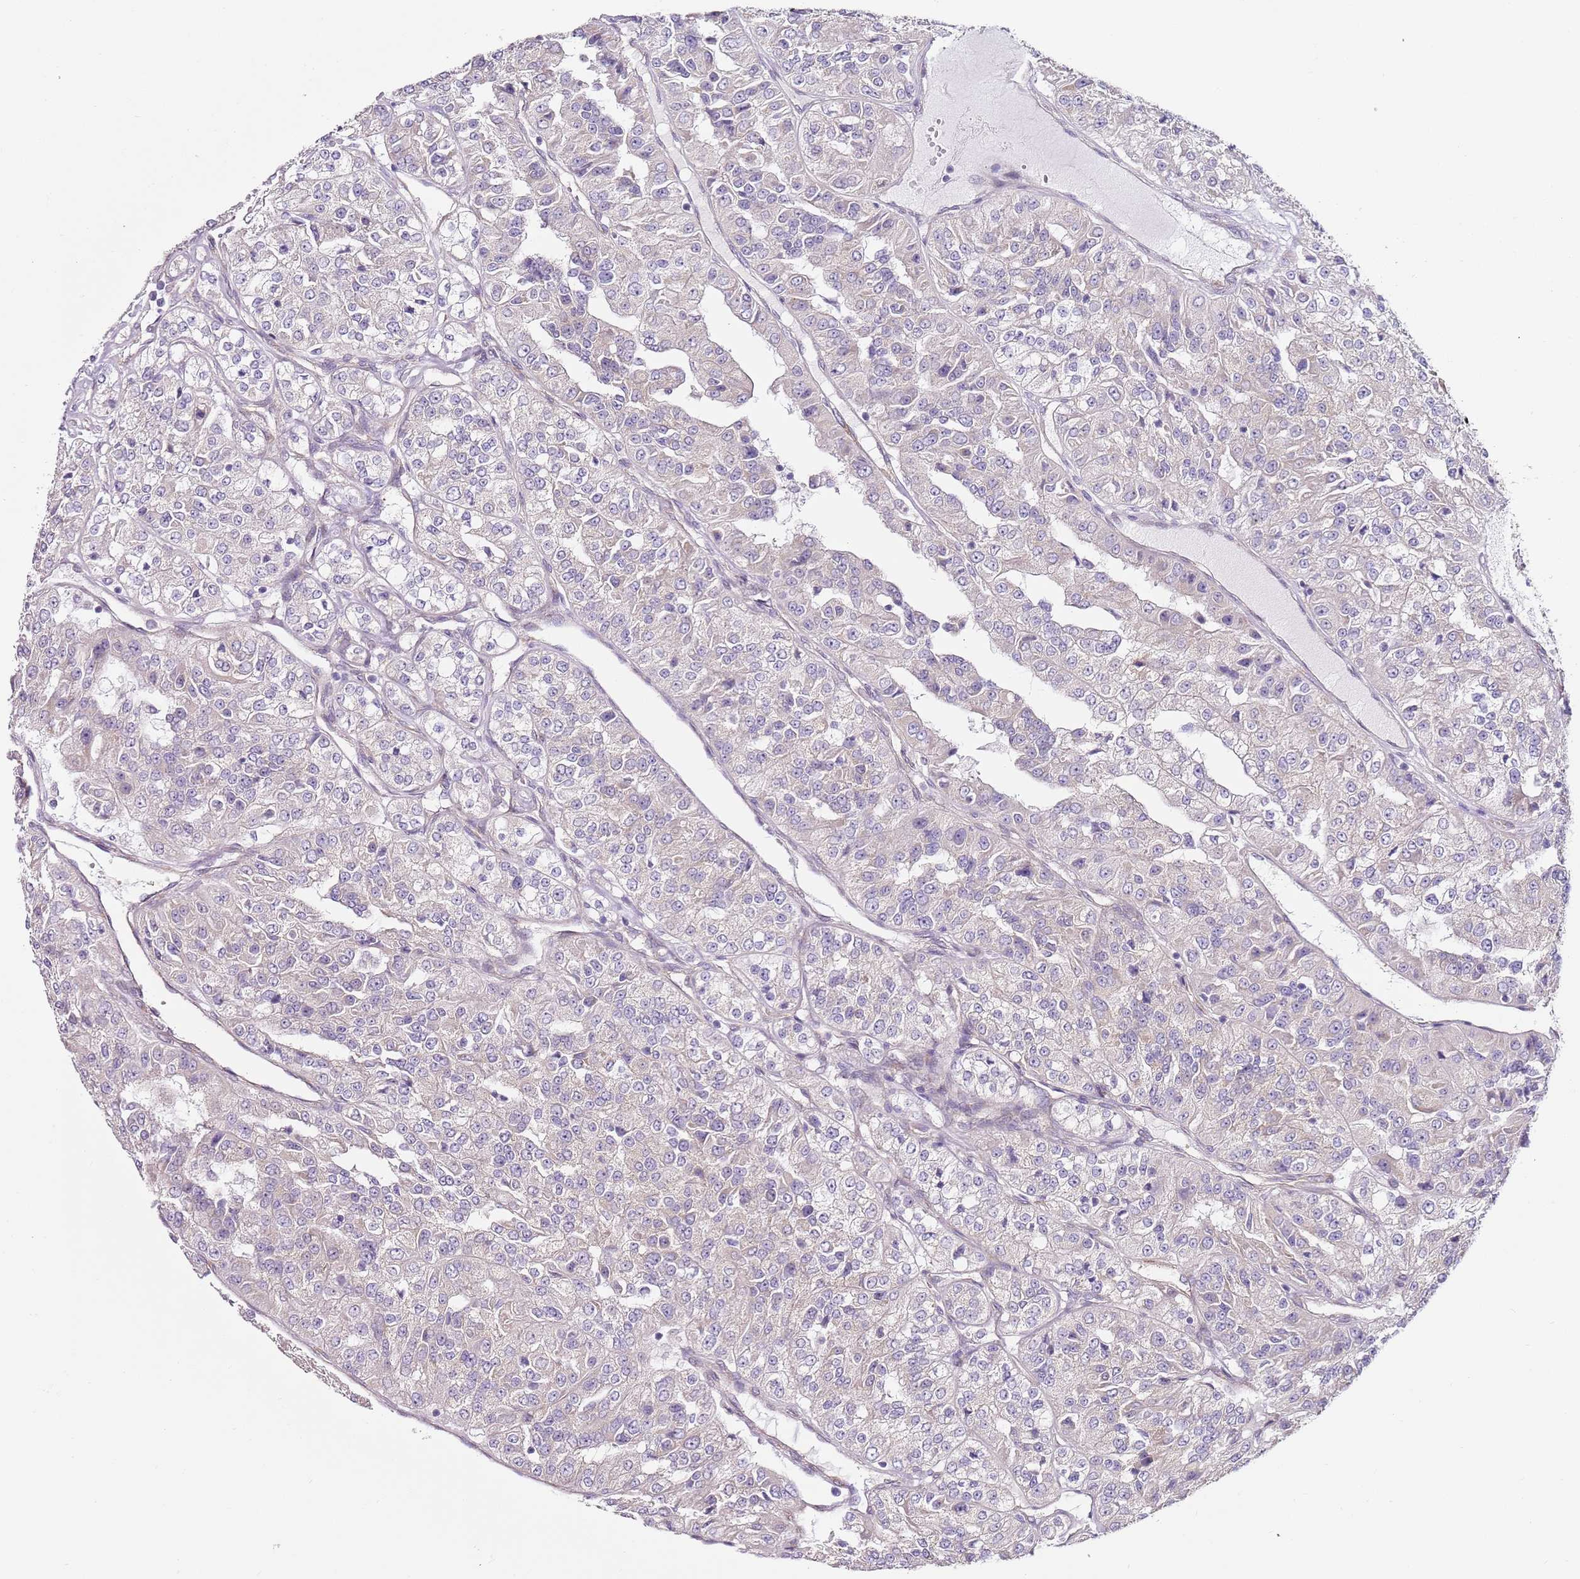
{"staining": {"intensity": "weak", "quantity": "<25%", "location": "cytoplasmic/membranous"}, "tissue": "renal cancer", "cell_type": "Tumor cells", "image_type": "cancer", "snomed": [{"axis": "morphology", "description": "Adenocarcinoma, NOS"}, {"axis": "topography", "description": "Kidney"}], "caption": "Immunohistochemistry of human adenocarcinoma (renal) exhibits no expression in tumor cells. The staining is performed using DAB (3,3'-diaminobenzidine) brown chromogen with nuclei counter-stained in using hematoxylin.", "gene": "TBC1D9", "patient": {"sex": "female", "age": 63}}